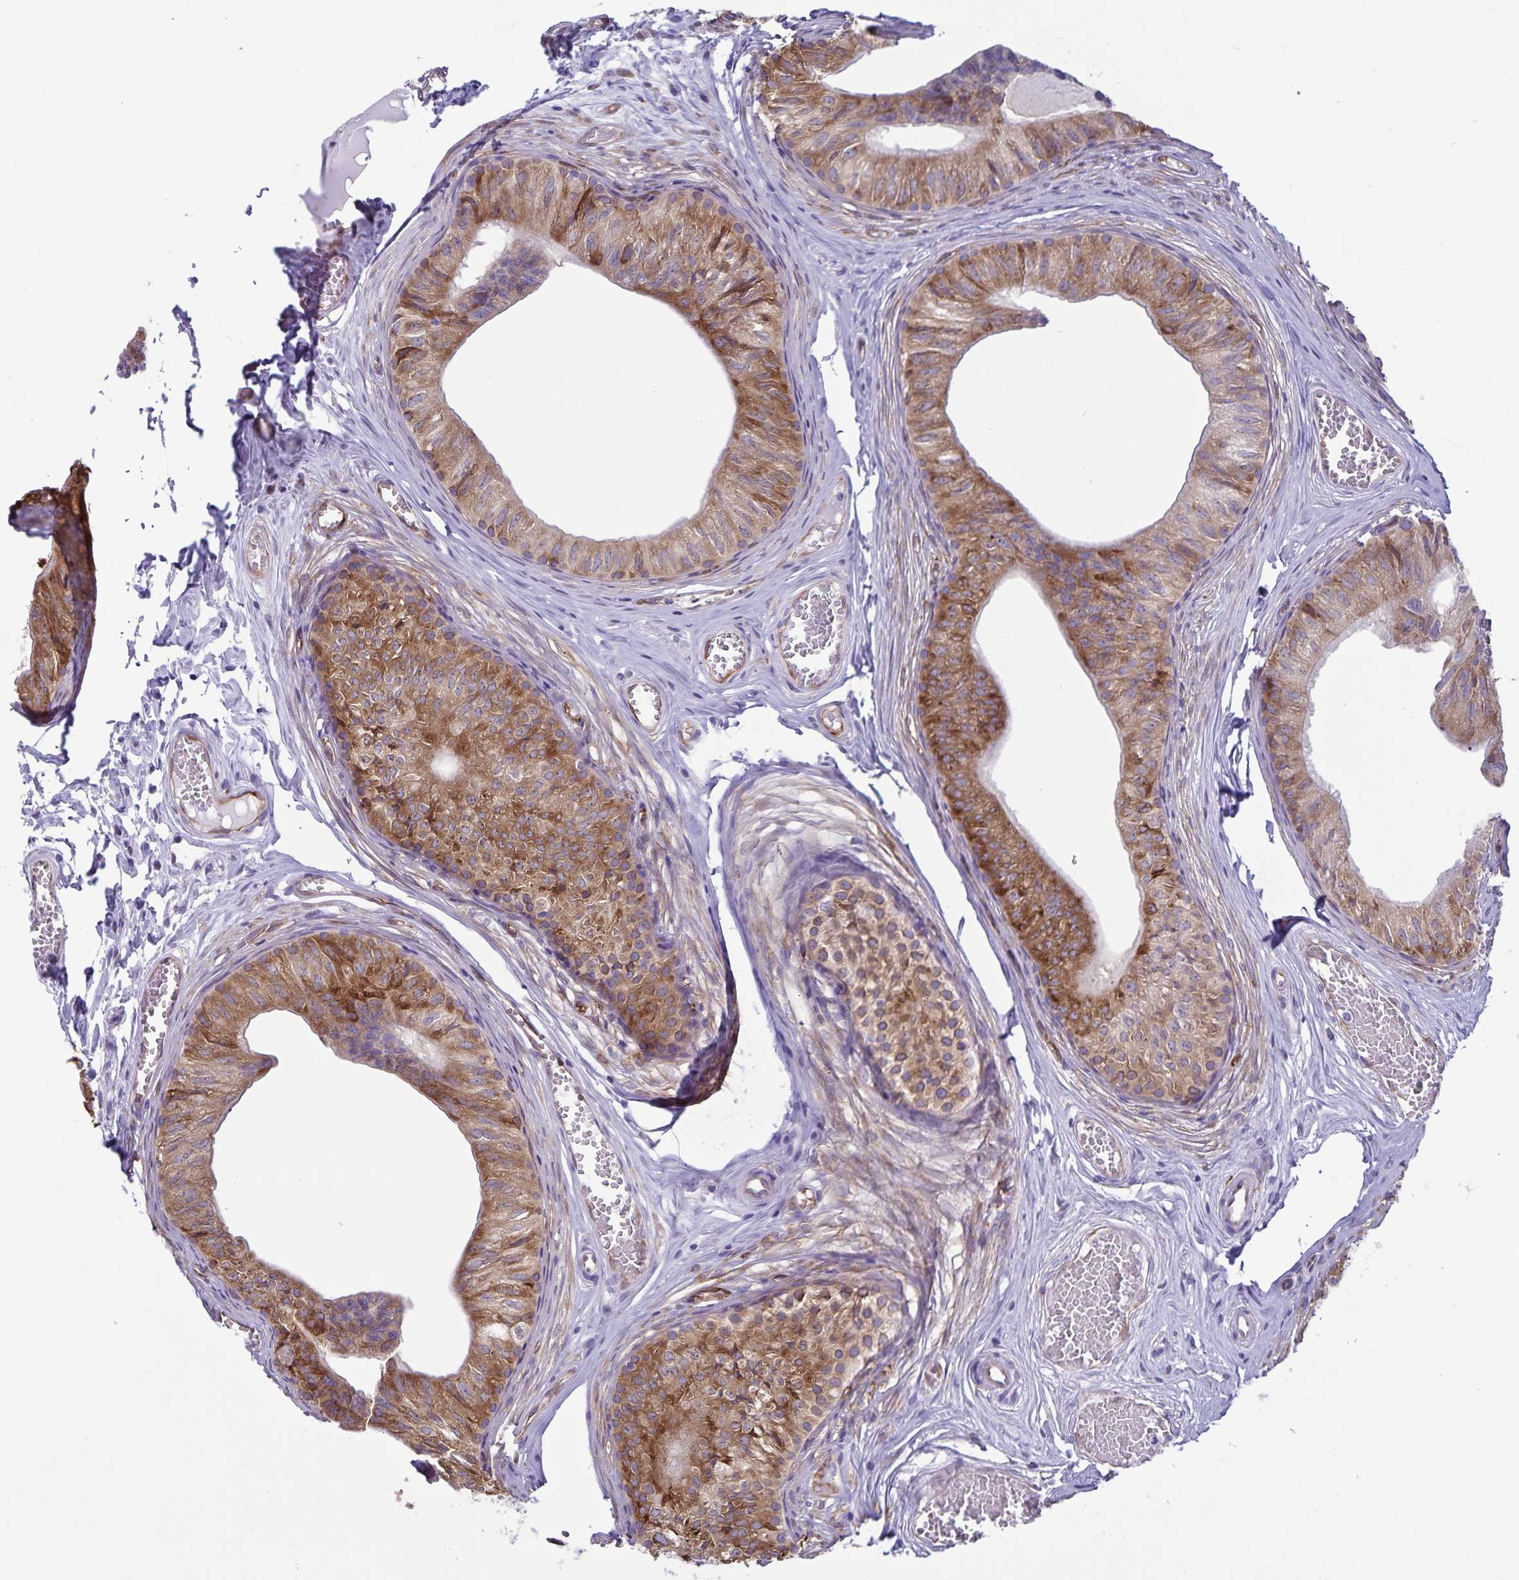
{"staining": {"intensity": "strong", "quantity": ">75%", "location": "cytoplasmic/membranous"}, "tissue": "epididymis", "cell_type": "Glandular cells", "image_type": "normal", "snomed": [{"axis": "morphology", "description": "Normal tissue, NOS"}, {"axis": "topography", "description": "Epididymis"}], "caption": "Unremarkable epididymis exhibits strong cytoplasmic/membranous positivity in approximately >75% of glandular cells The protein of interest is shown in brown color, while the nuclei are stained blue..", "gene": "RCN1", "patient": {"sex": "male", "age": 25}}